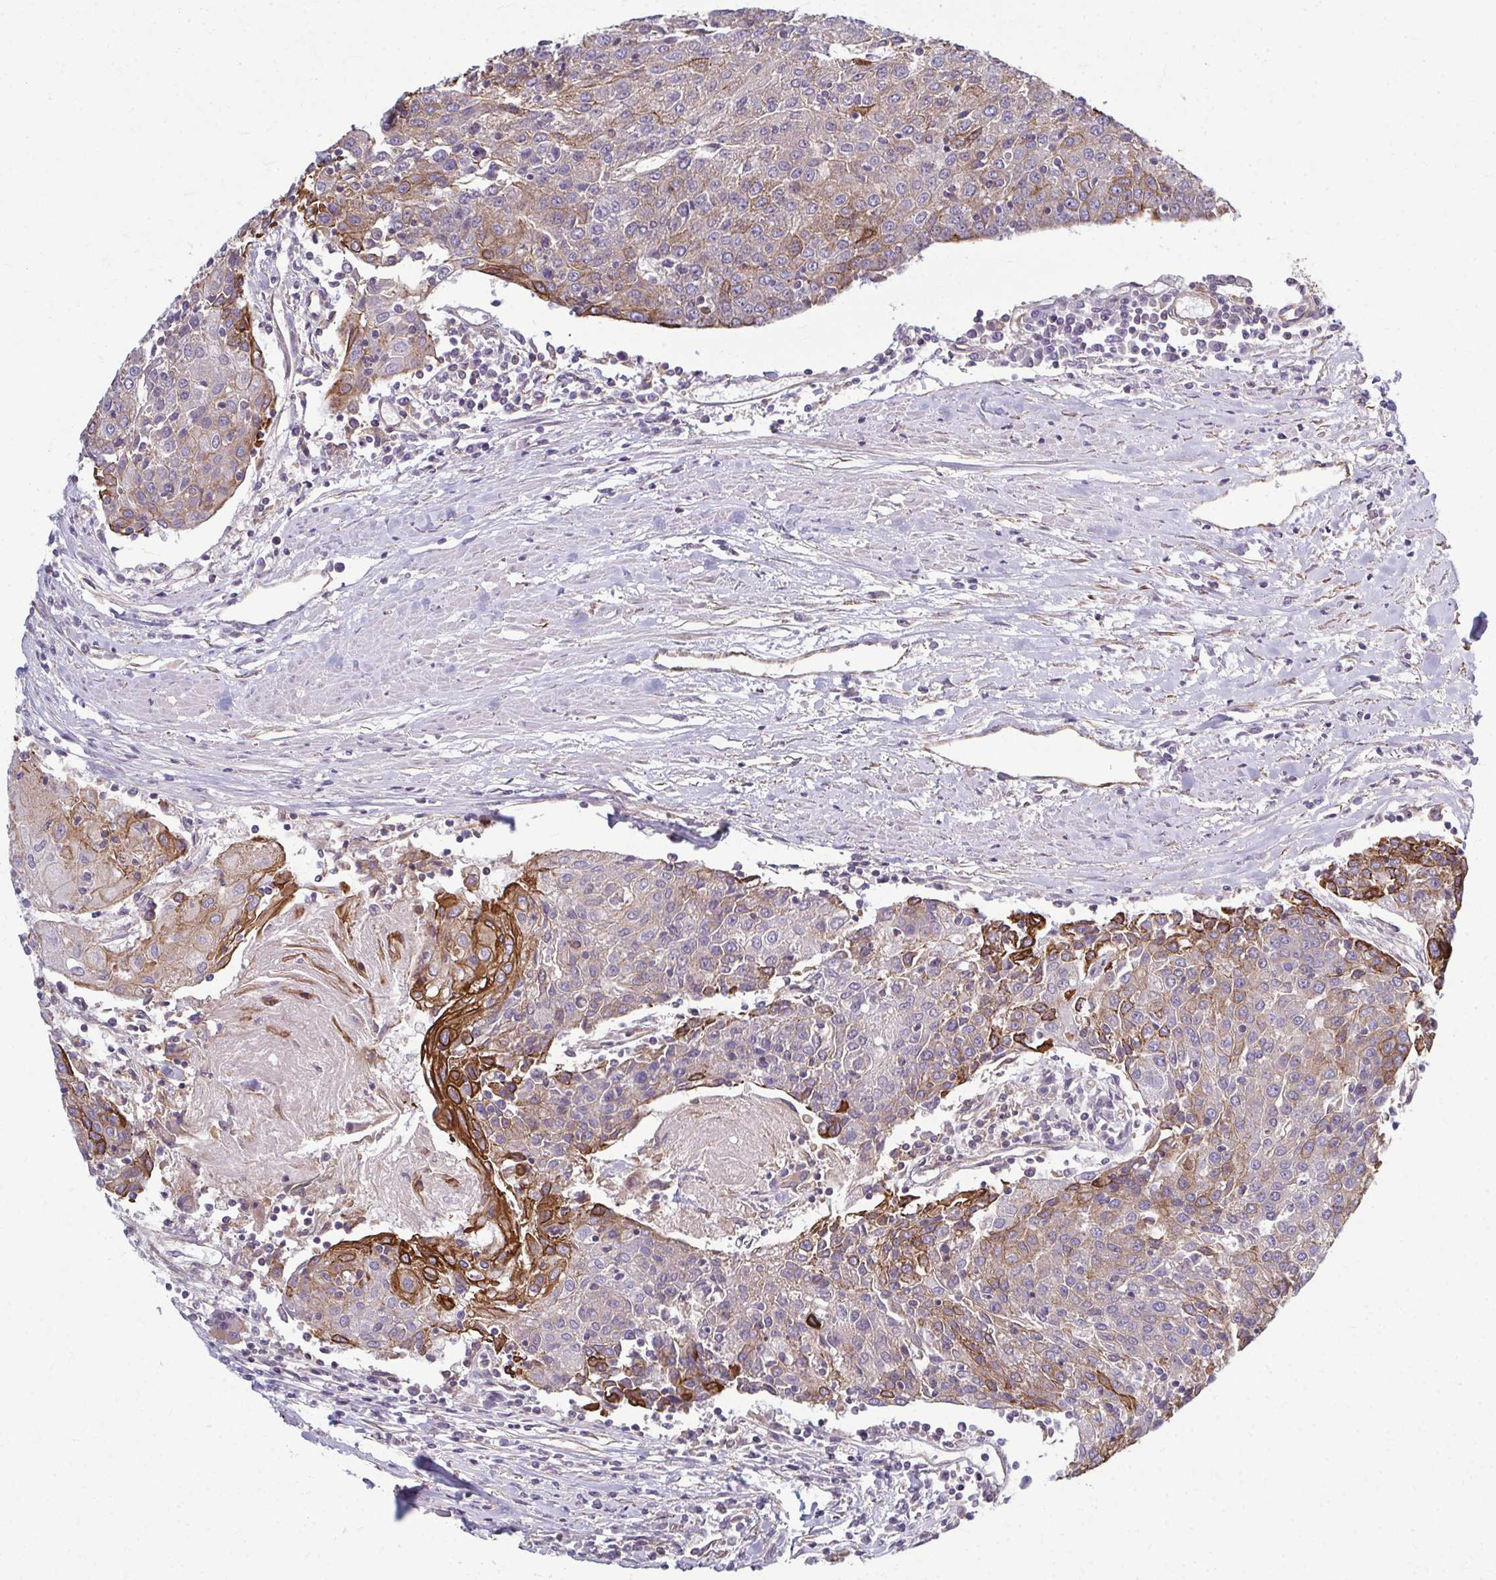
{"staining": {"intensity": "strong", "quantity": "<25%", "location": "cytoplasmic/membranous"}, "tissue": "urothelial cancer", "cell_type": "Tumor cells", "image_type": "cancer", "snomed": [{"axis": "morphology", "description": "Urothelial carcinoma, High grade"}, {"axis": "topography", "description": "Urinary bladder"}], "caption": "DAB (3,3'-diaminobenzidine) immunohistochemical staining of human urothelial cancer reveals strong cytoplasmic/membranous protein expression in about <25% of tumor cells.", "gene": "EID2B", "patient": {"sex": "female", "age": 85}}